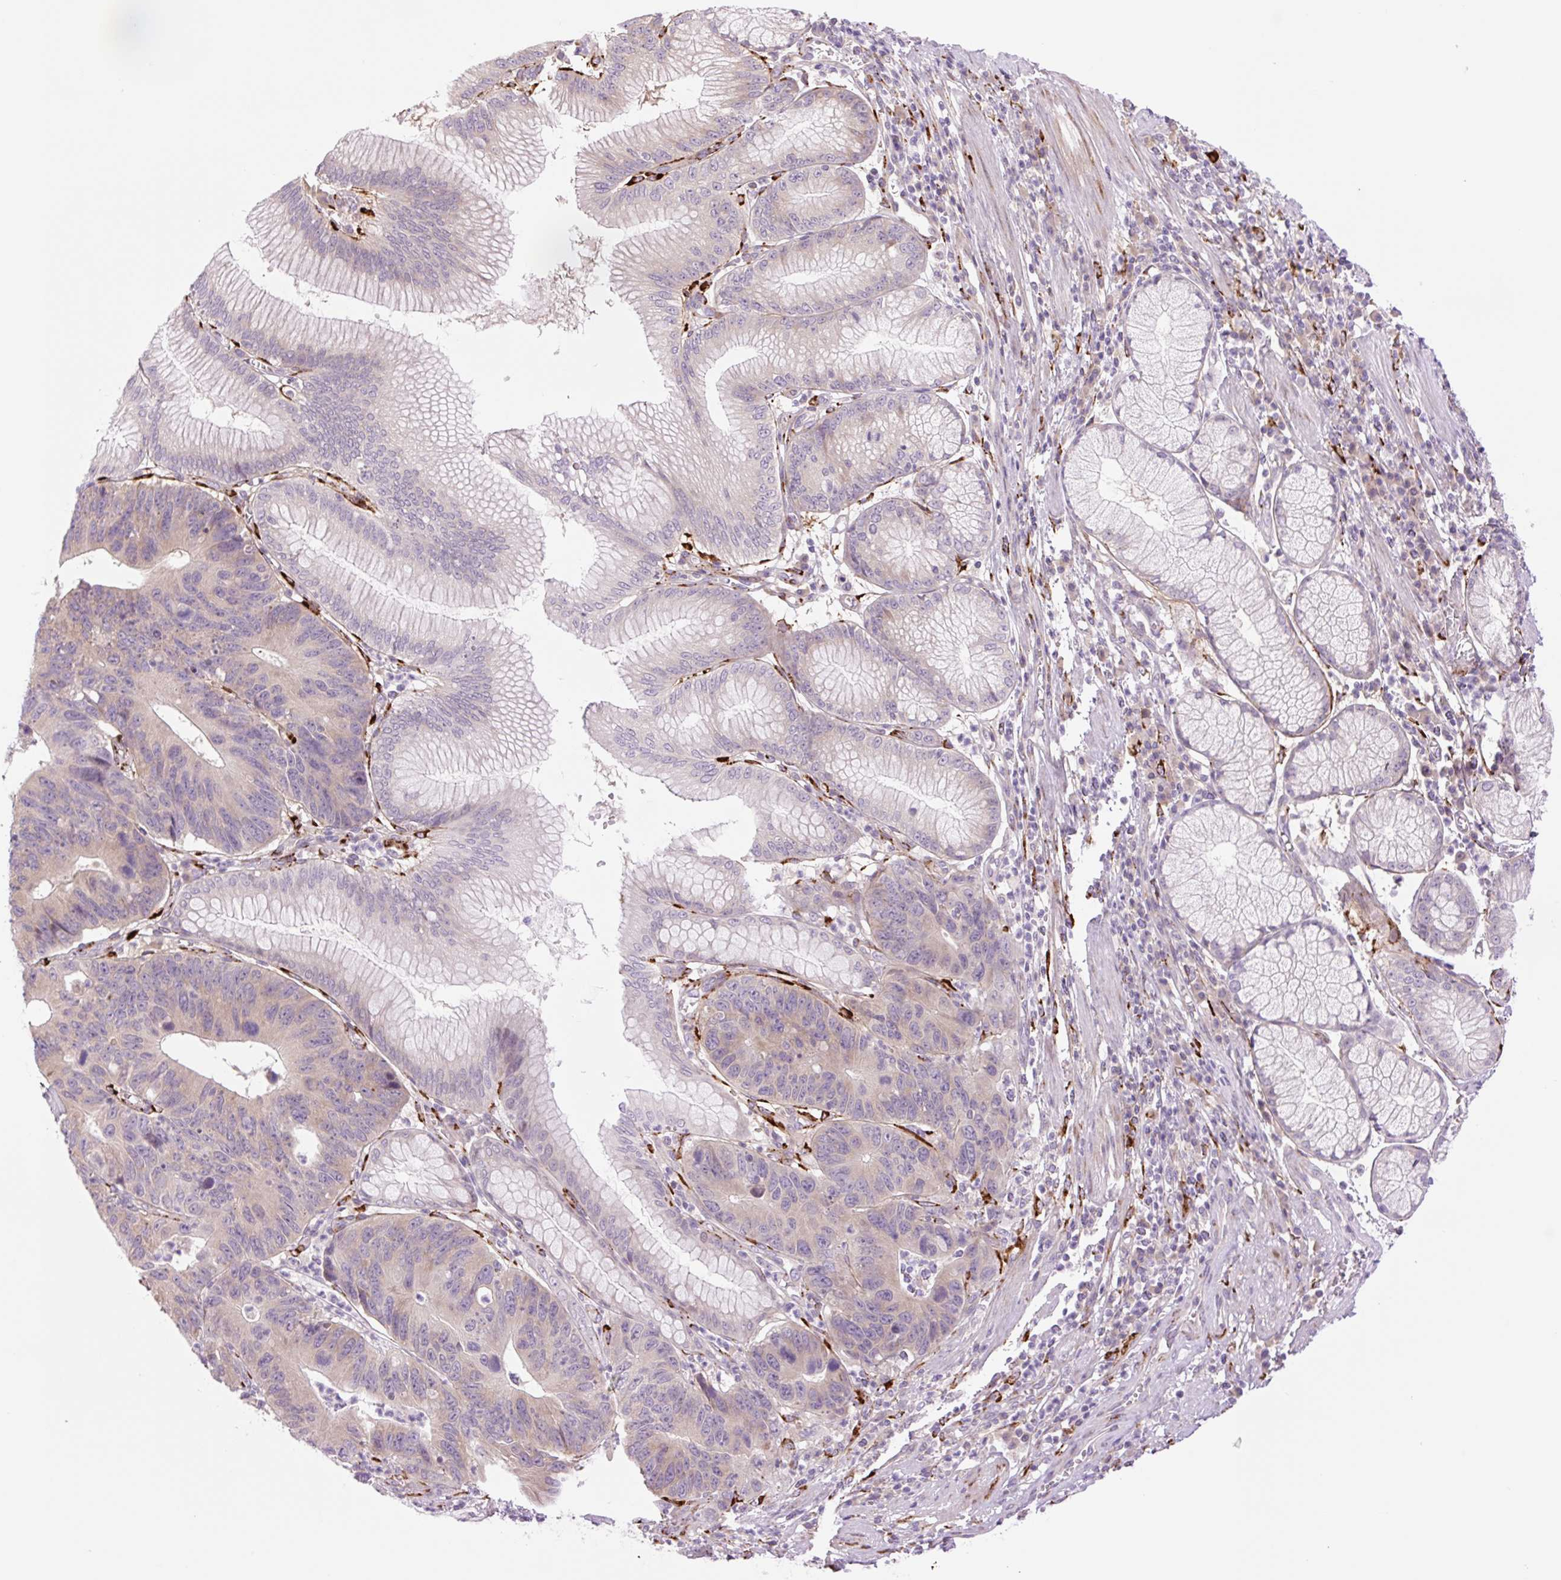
{"staining": {"intensity": "weak", "quantity": "25%-75%", "location": "cytoplasmic/membranous"}, "tissue": "stomach cancer", "cell_type": "Tumor cells", "image_type": "cancer", "snomed": [{"axis": "morphology", "description": "Adenocarcinoma, NOS"}, {"axis": "topography", "description": "Stomach"}], "caption": "This is an image of IHC staining of stomach cancer, which shows weak positivity in the cytoplasmic/membranous of tumor cells.", "gene": "COL5A1", "patient": {"sex": "male", "age": 59}}